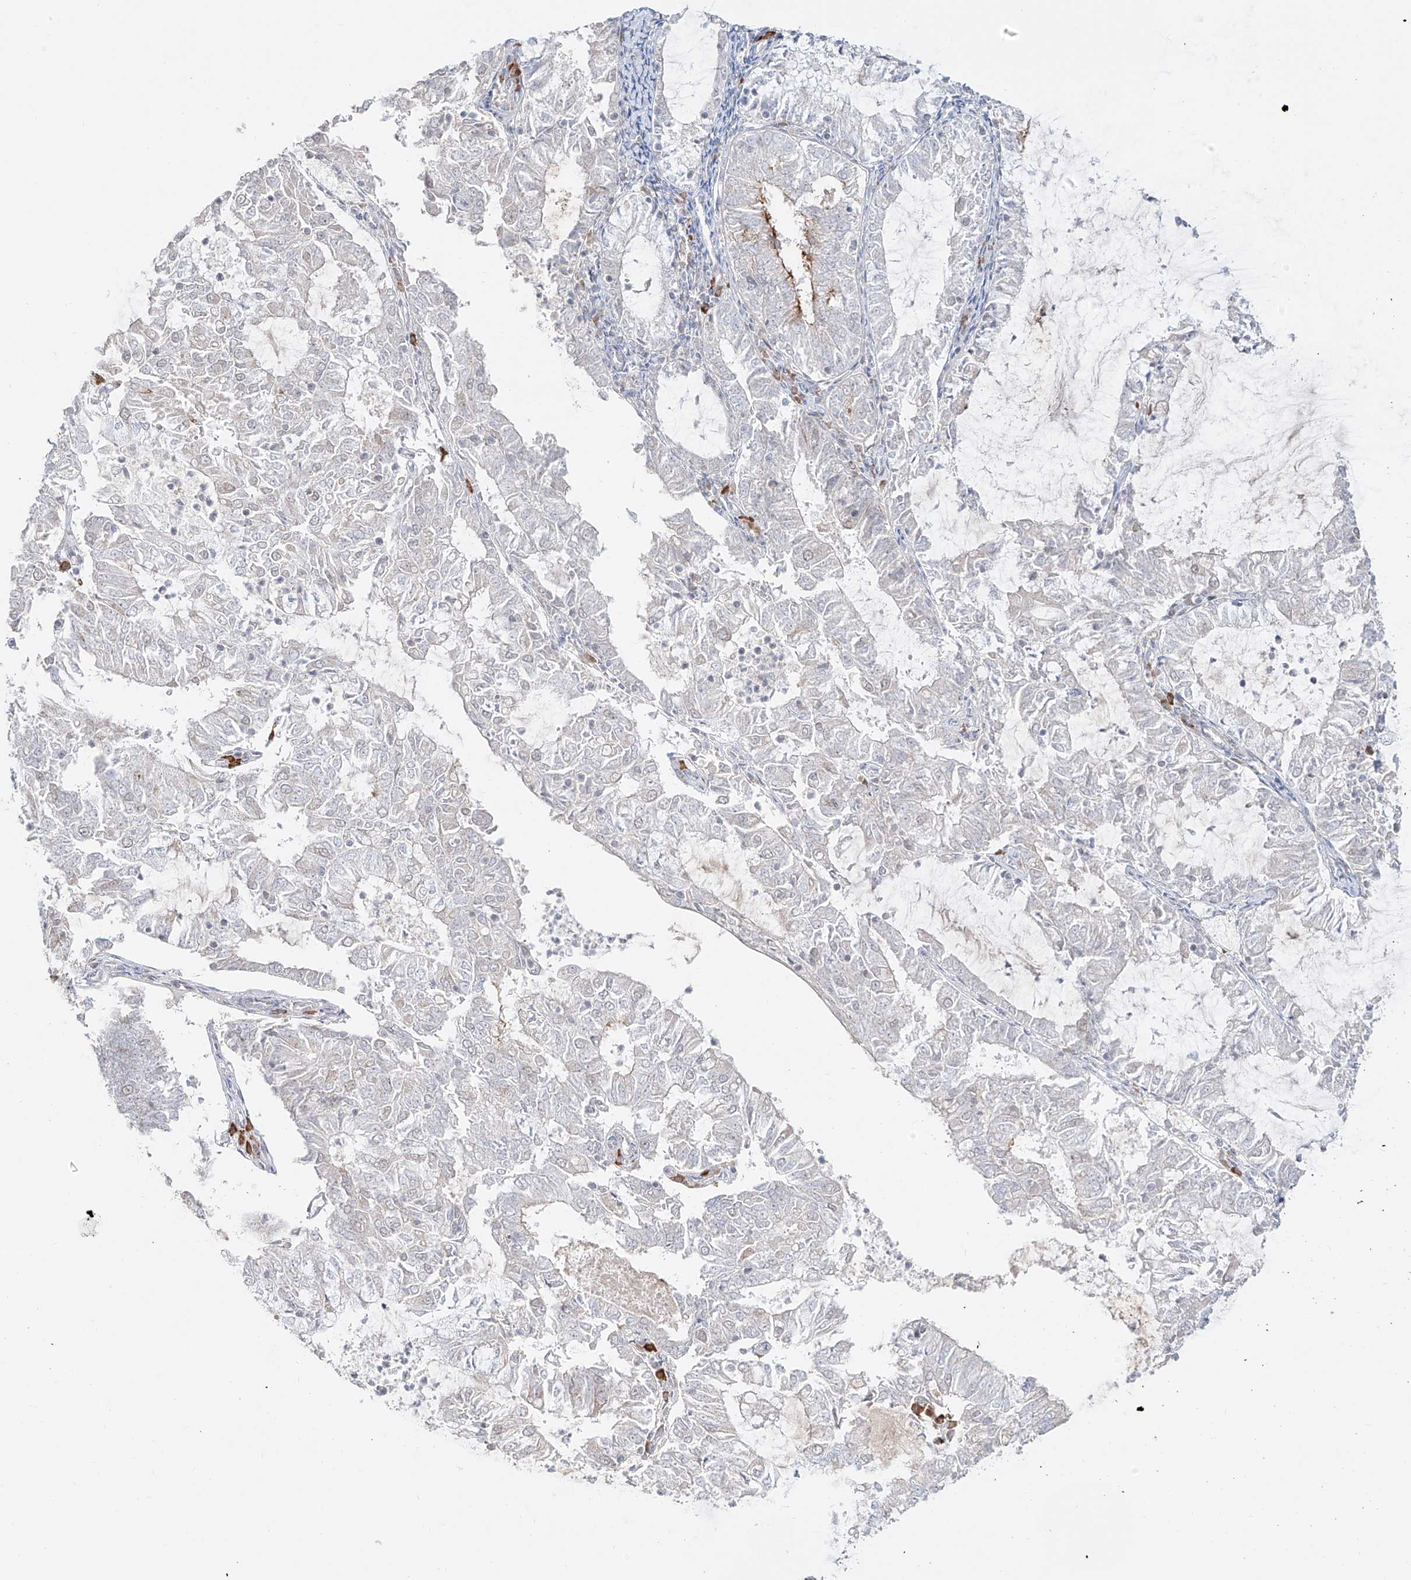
{"staining": {"intensity": "moderate", "quantity": "<25%", "location": "cytoplasmic/membranous"}, "tissue": "endometrial cancer", "cell_type": "Tumor cells", "image_type": "cancer", "snomed": [{"axis": "morphology", "description": "Adenocarcinoma, NOS"}, {"axis": "topography", "description": "Endometrium"}], "caption": "Human endometrial cancer stained with a protein marker shows moderate staining in tumor cells.", "gene": "BSDC1", "patient": {"sex": "female", "age": 57}}